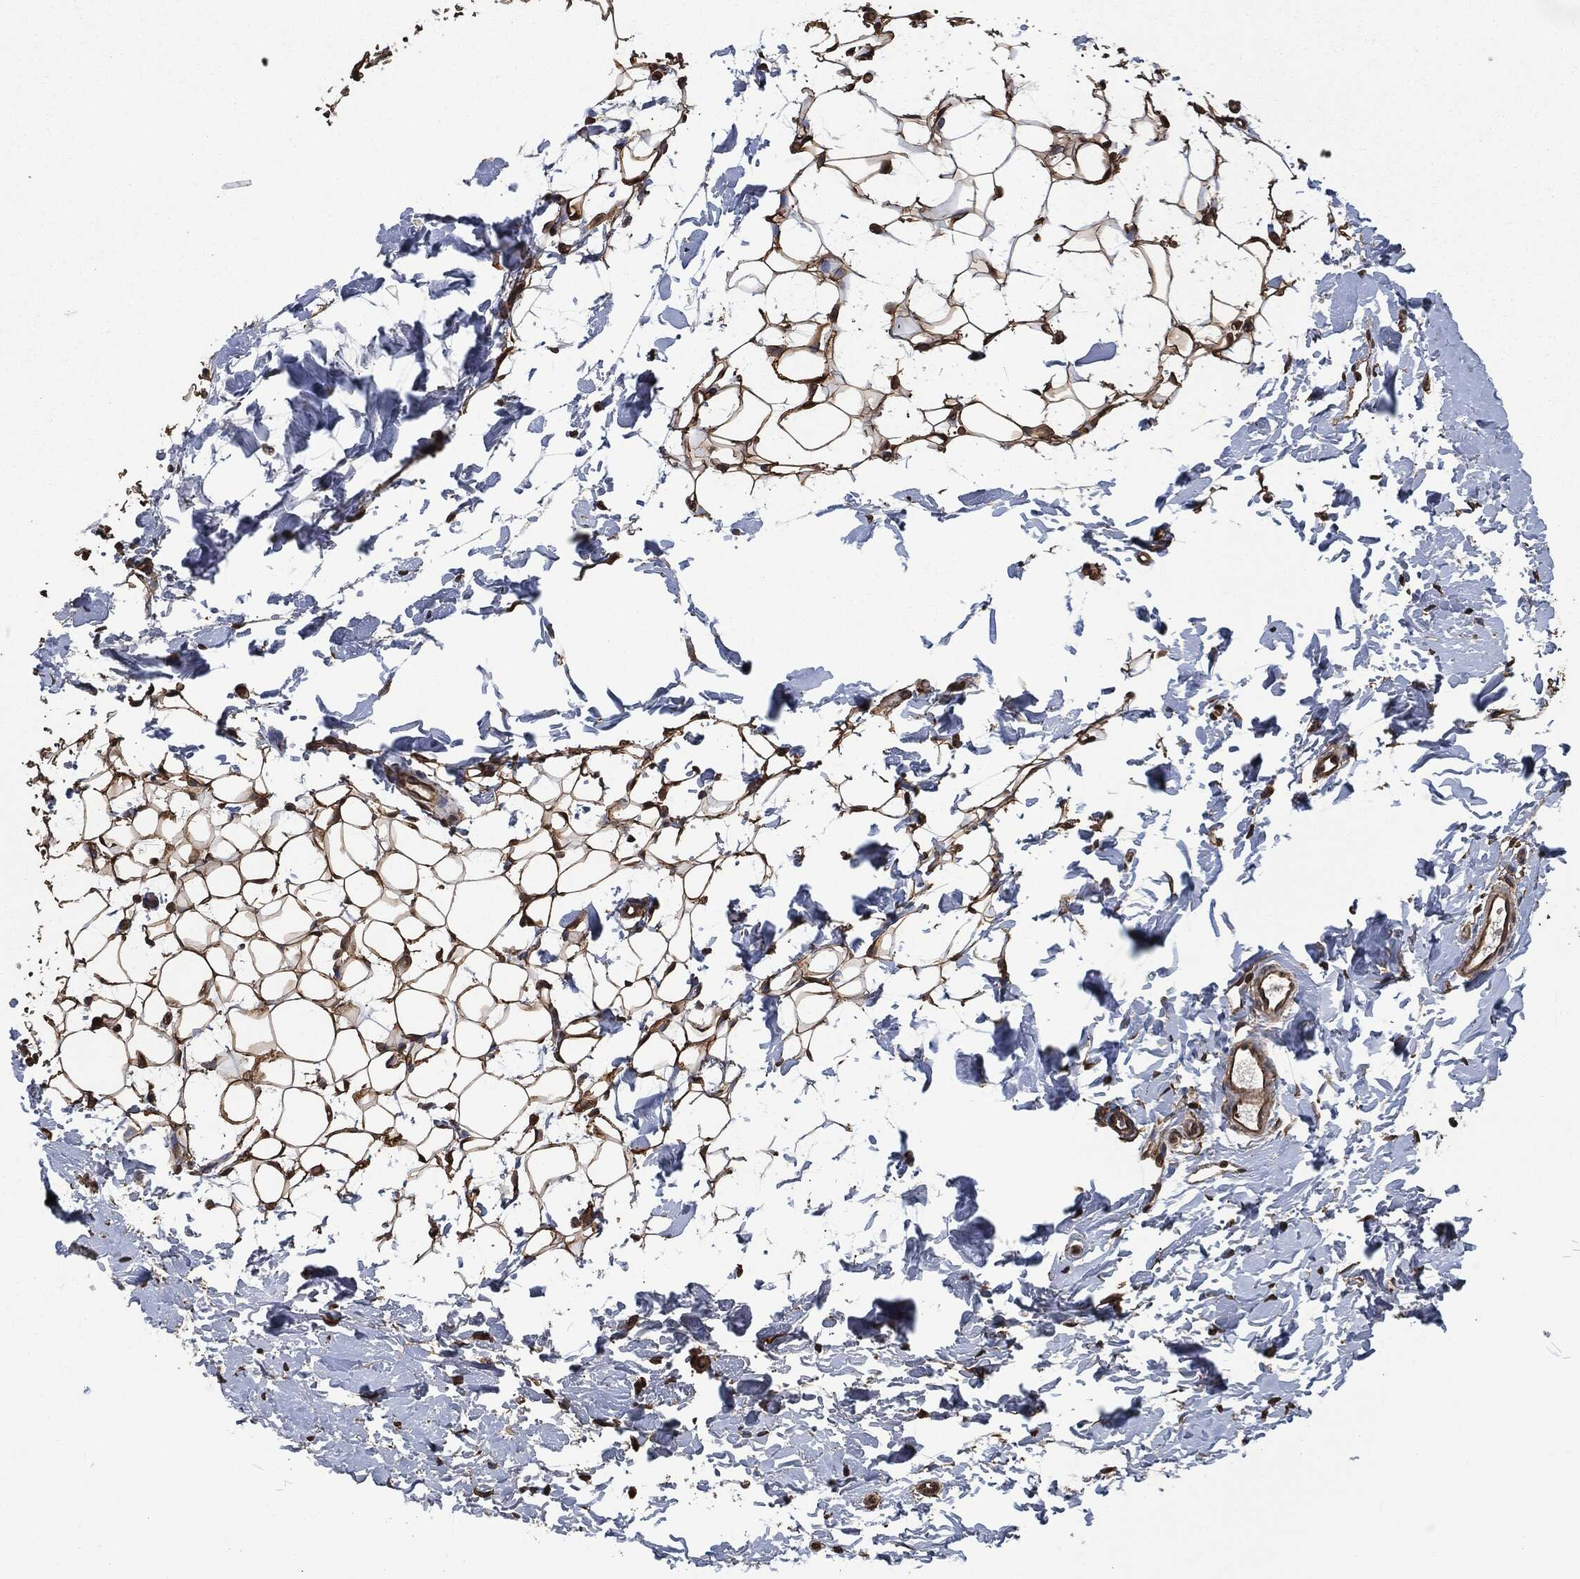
{"staining": {"intensity": "strong", "quantity": ">75%", "location": "cytoplasmic/membranous"}, "tissue": "breast", "cell_type": "Adipocytes", "image_type": "normal", "snomed": [{"axis": "morphology", "description": "Normal tissue, NOS"}, {"axis": "topography", "description": "Breast"}], "caption": "Human breast stained for a protein (brown) displays strong cytoplasmic/membranous positive expression in approximately >75% of adipocytes.", "gene": "PRDX4", "patient": {"sex": "female", "age": 37}}